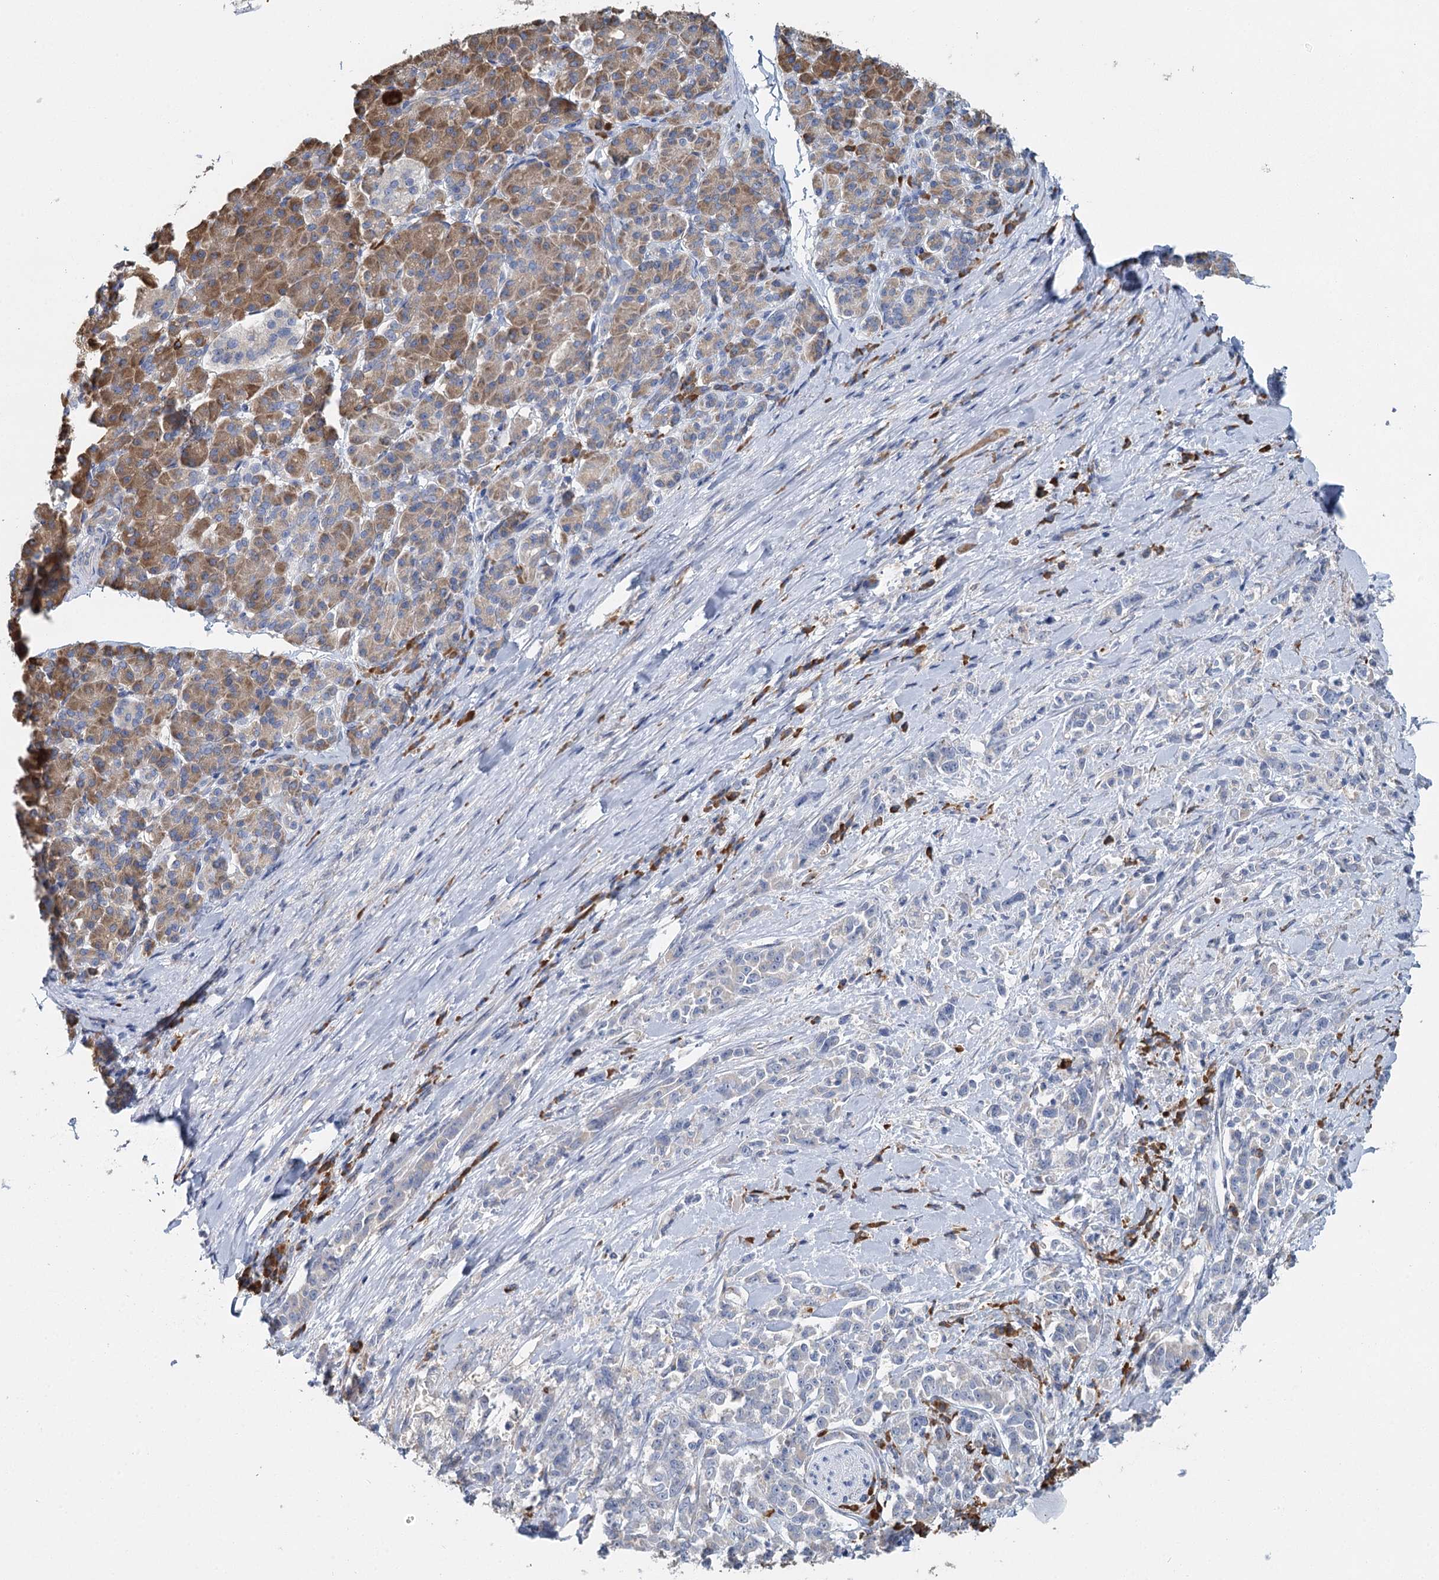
{"staining": {"intensity": "negative", "quantity": "none", "location": "none"}, "tissue": "pancreatic cancer", "cell_type": "Tumor cells", "image_type": "cancer", "snomed": [{"axis": "morphology", "description": "Normal tissue, NOS"}, {"axis": "morphology", "description": "Adenocarcinoma, NOS"}, {"axis": "topography", "description": "Pancreas"}], "caption": "This histopathology image is of pancreatic cancer stained with immunohistochemistry to label a protein in brown with the nuclei are counter-stained blue. There is no staining in tumor cells.", "gene": "ANKRD16", "patient": {"sex": "female", "age": 64}}